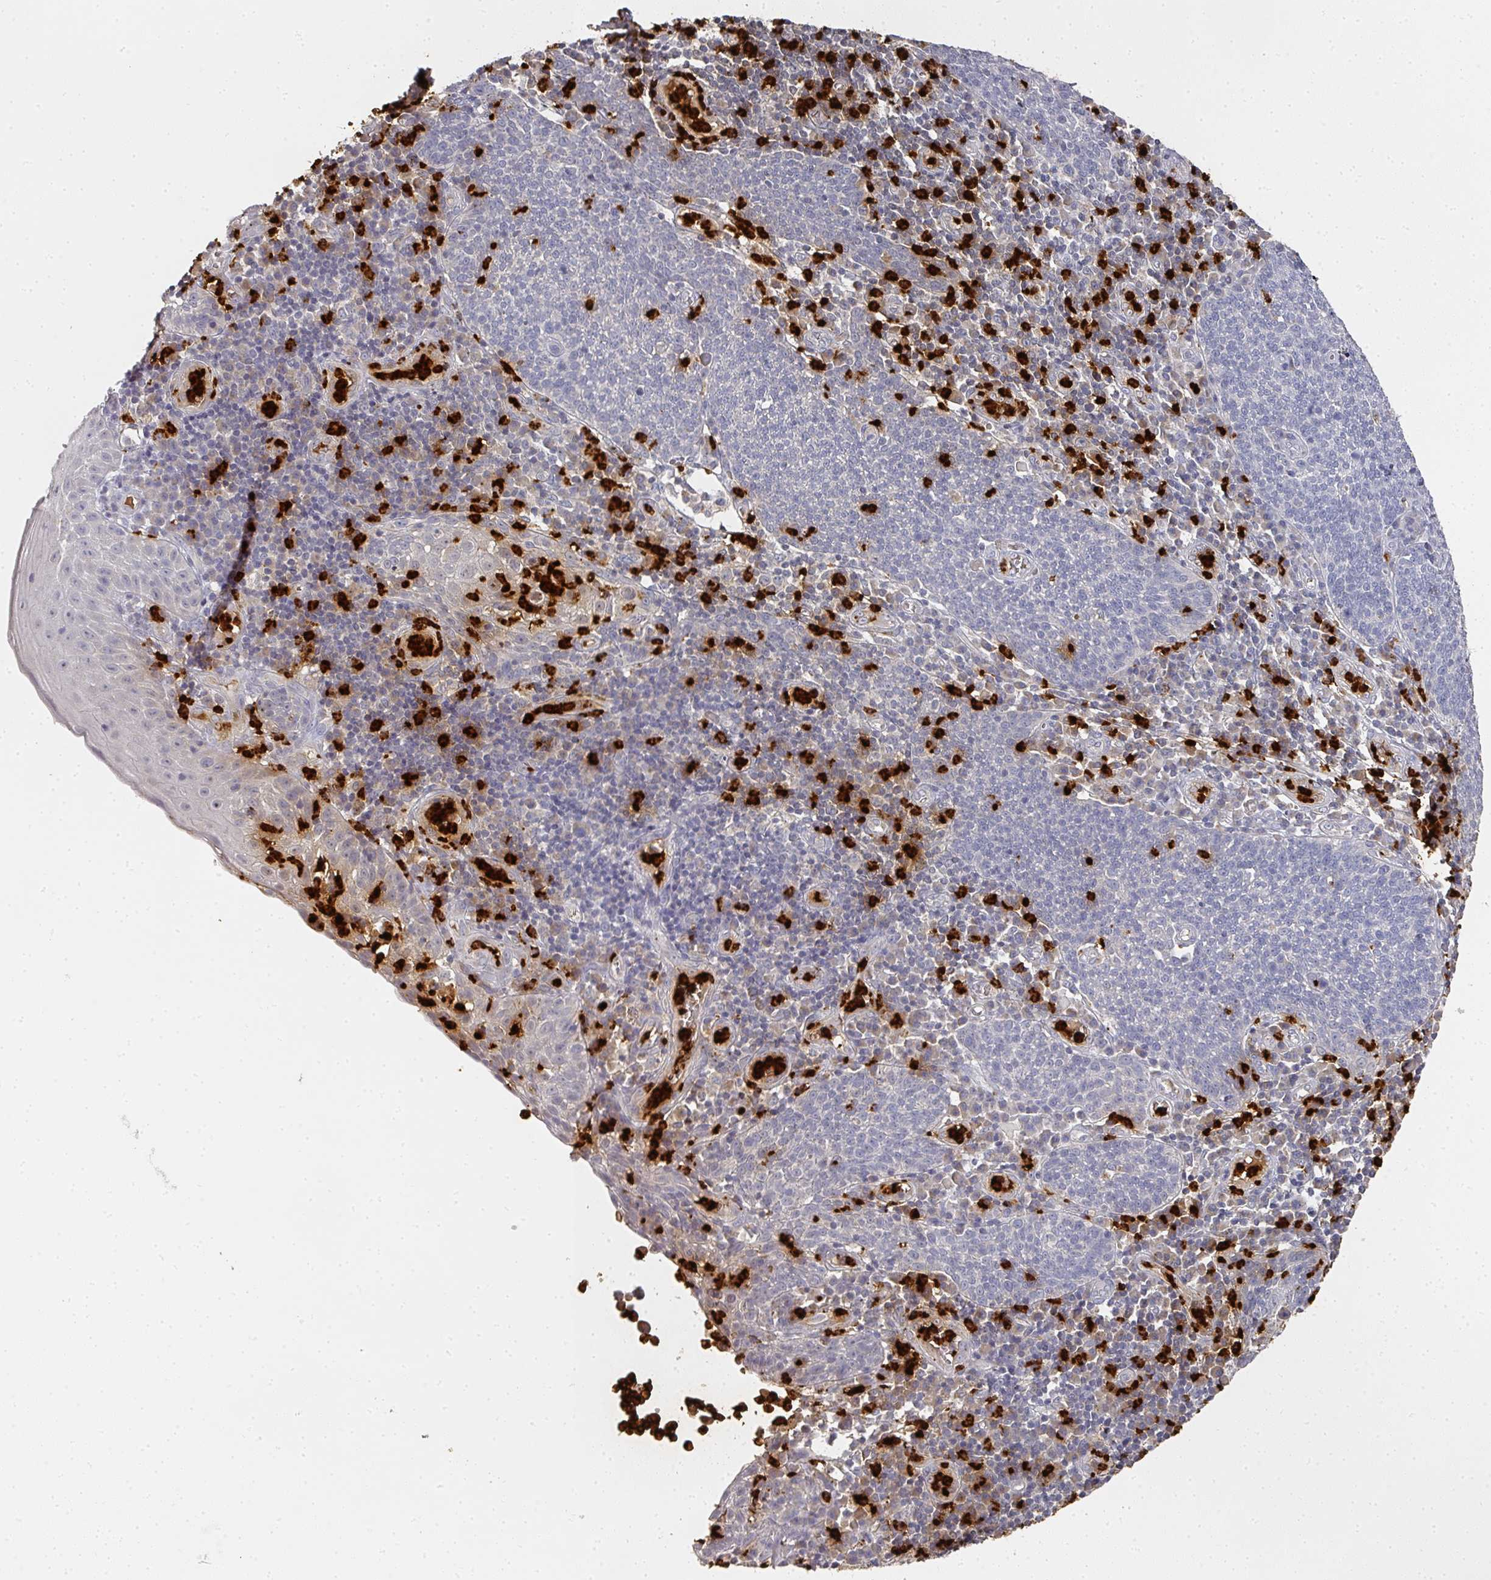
{"staining": {"intensity": "negative", "quantity": "none", "location": "none"}, "tissue": "cervical cancer", "cell_type": "Tumor cells", "image_type": "cancer", "snomed": [{"axis": "morphology", "description": "Squamous cell carcinoma, NOS"}, {"axis": "topography", "description": "Cervix"}], "caption": "High magnification brightfield microscopy of squamous cell carcinoma (cervical) stained with DAB (brown) and counterstained with hematoxylin (blue): tumor cells show no significant expression. Brightfield microscopy of immunohistochemistry stained with DAB (brown) and hematoxylin (blue), captured at high magnification.", "gene": "CAMP", "patient": {"sex": "female", "age": 34}}